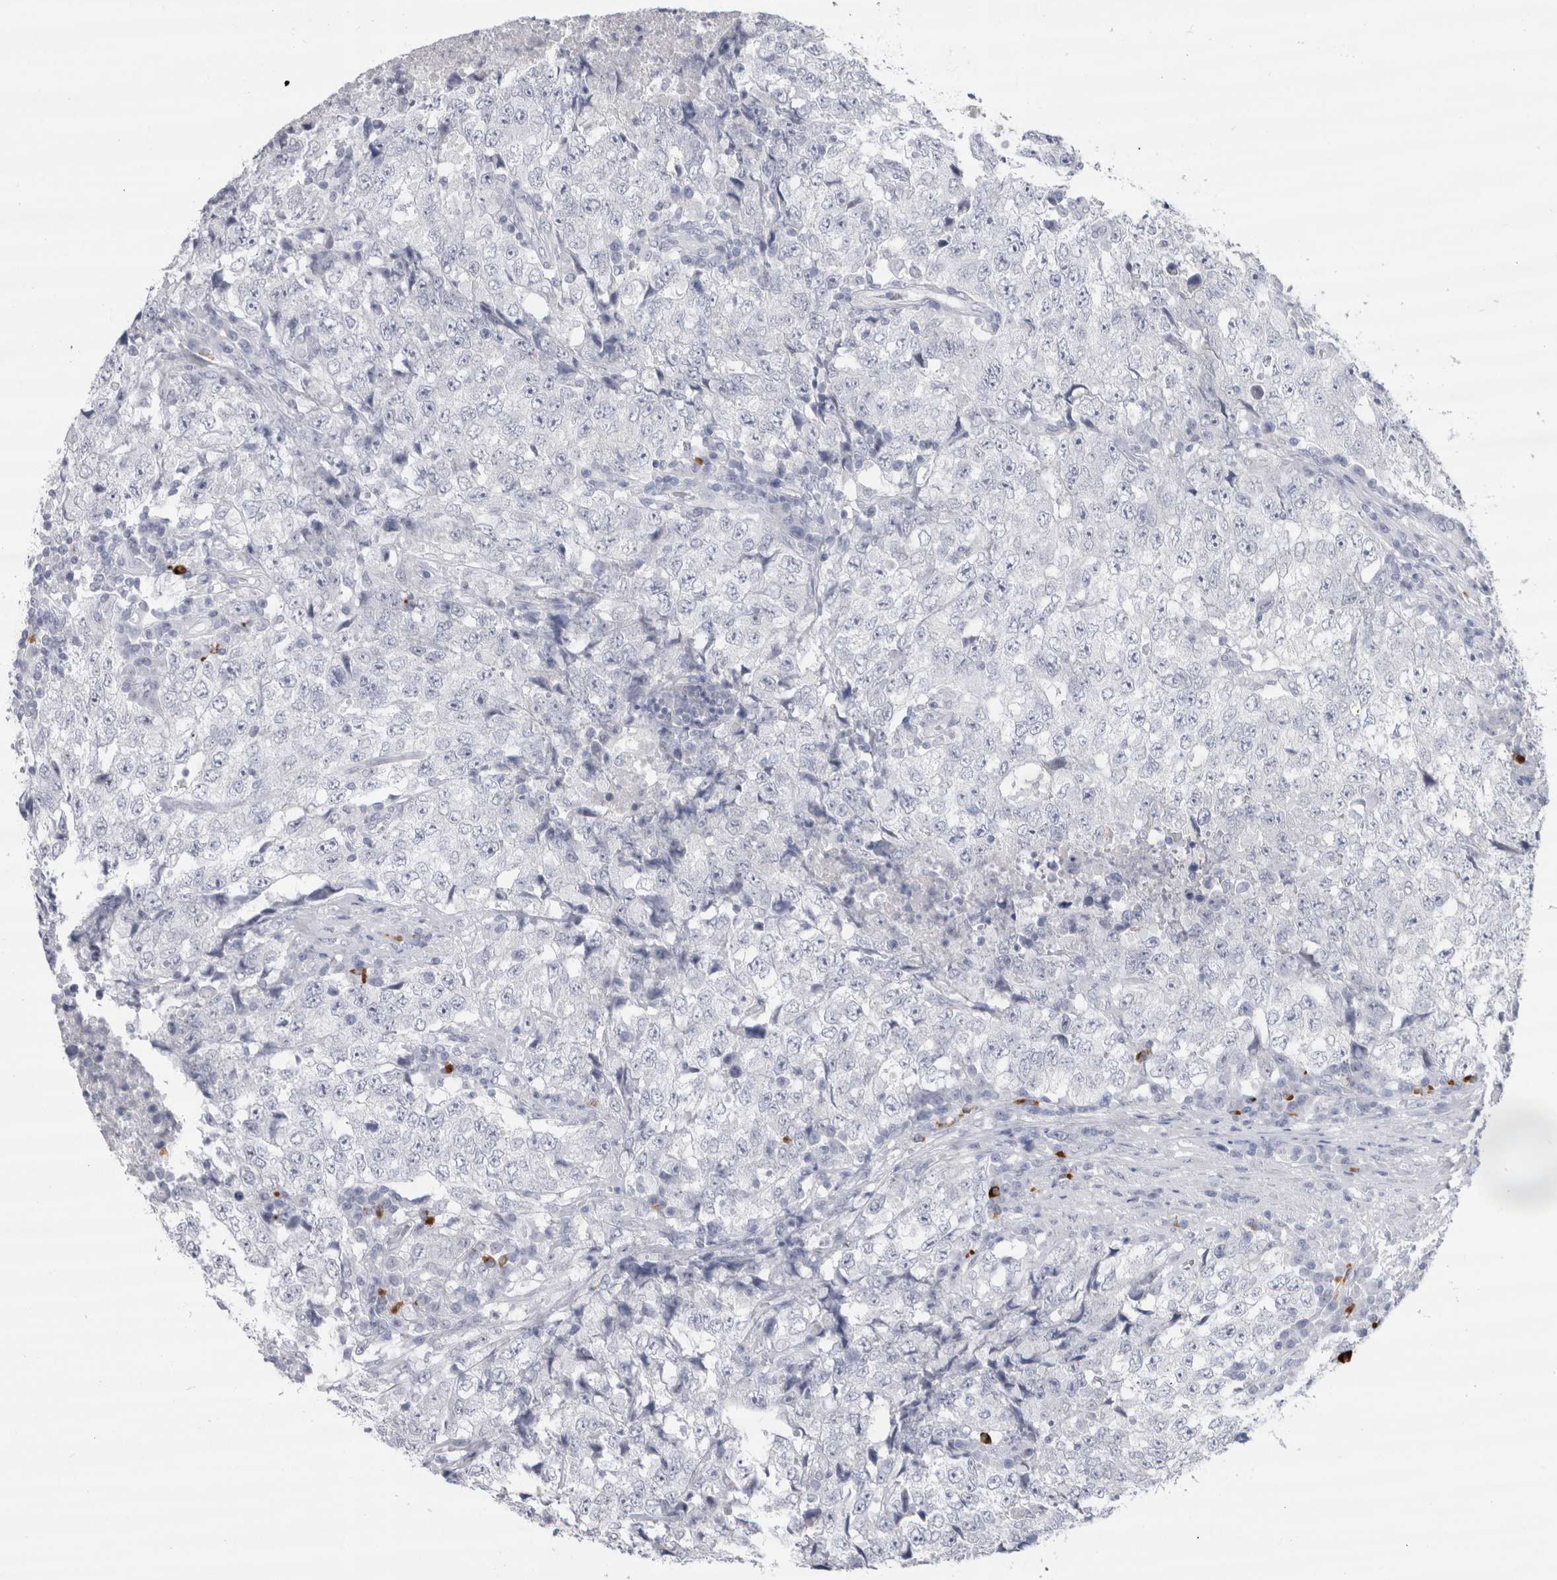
{"staining": {"intensity": "negative", "quantity": "none", "location": "none"}, "tissue": "testis cancer", "cell_type": "Tumor cells", "image_type": "cancer", "snomed": [{"axis": "morphology", "description": "Necrosis, NOS"}, {"axis": "morphology", "description": "Carcinoma, Embryonal, NOS"}, {"axis": "topography", "description": "Testis"}], "caption": "DAB (3,3'-diaminobenzidine) immunohistochemical staining of human testis cancer (embryonal carcinoma) demonstrates no significant staining in tumor cells. (DAB IHC visualized using brightfield microscopy, high magnification).", "gene": "CDH17", "patient": {"sex": "male", "age": 19}}